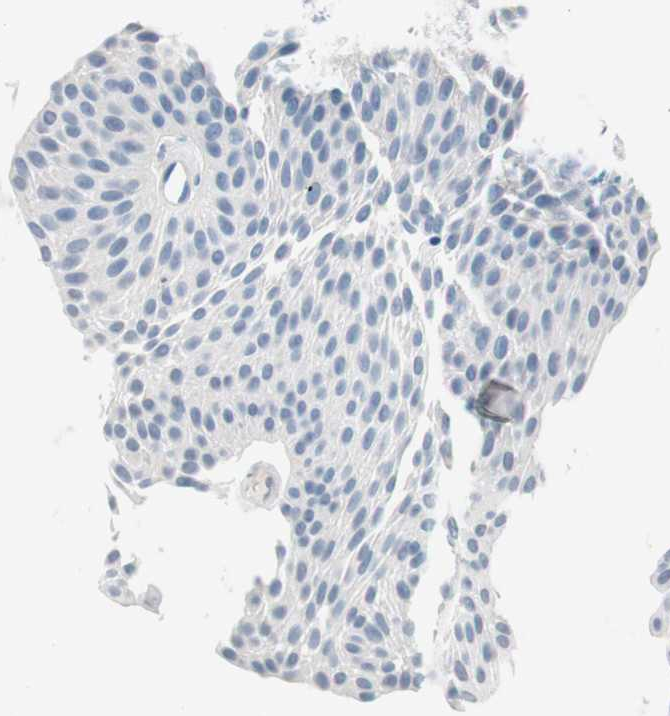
{"staining": {"intensity": "negative", "quantity": "none", "location": "none"}, "tissue": "urothelial cancer", "cell_type": "Tumor cells", "image_type": "cancer", "snomed": [{"axis": "morphology", "description": "Urothelial carcinoma, Low grade"}, {"axis": "topography", "description": "Urinary bladder"}], "caption": "Protein analysis of low-grade urothelial carcinoma demonstrates no significant expression in tumor cells. (Brightfield microscopy of DAB (3,3'-diaminobenzidine) IHC at high magnification).", "gene": "PASD1", "patient": {"sex": "female", "age": 60}}